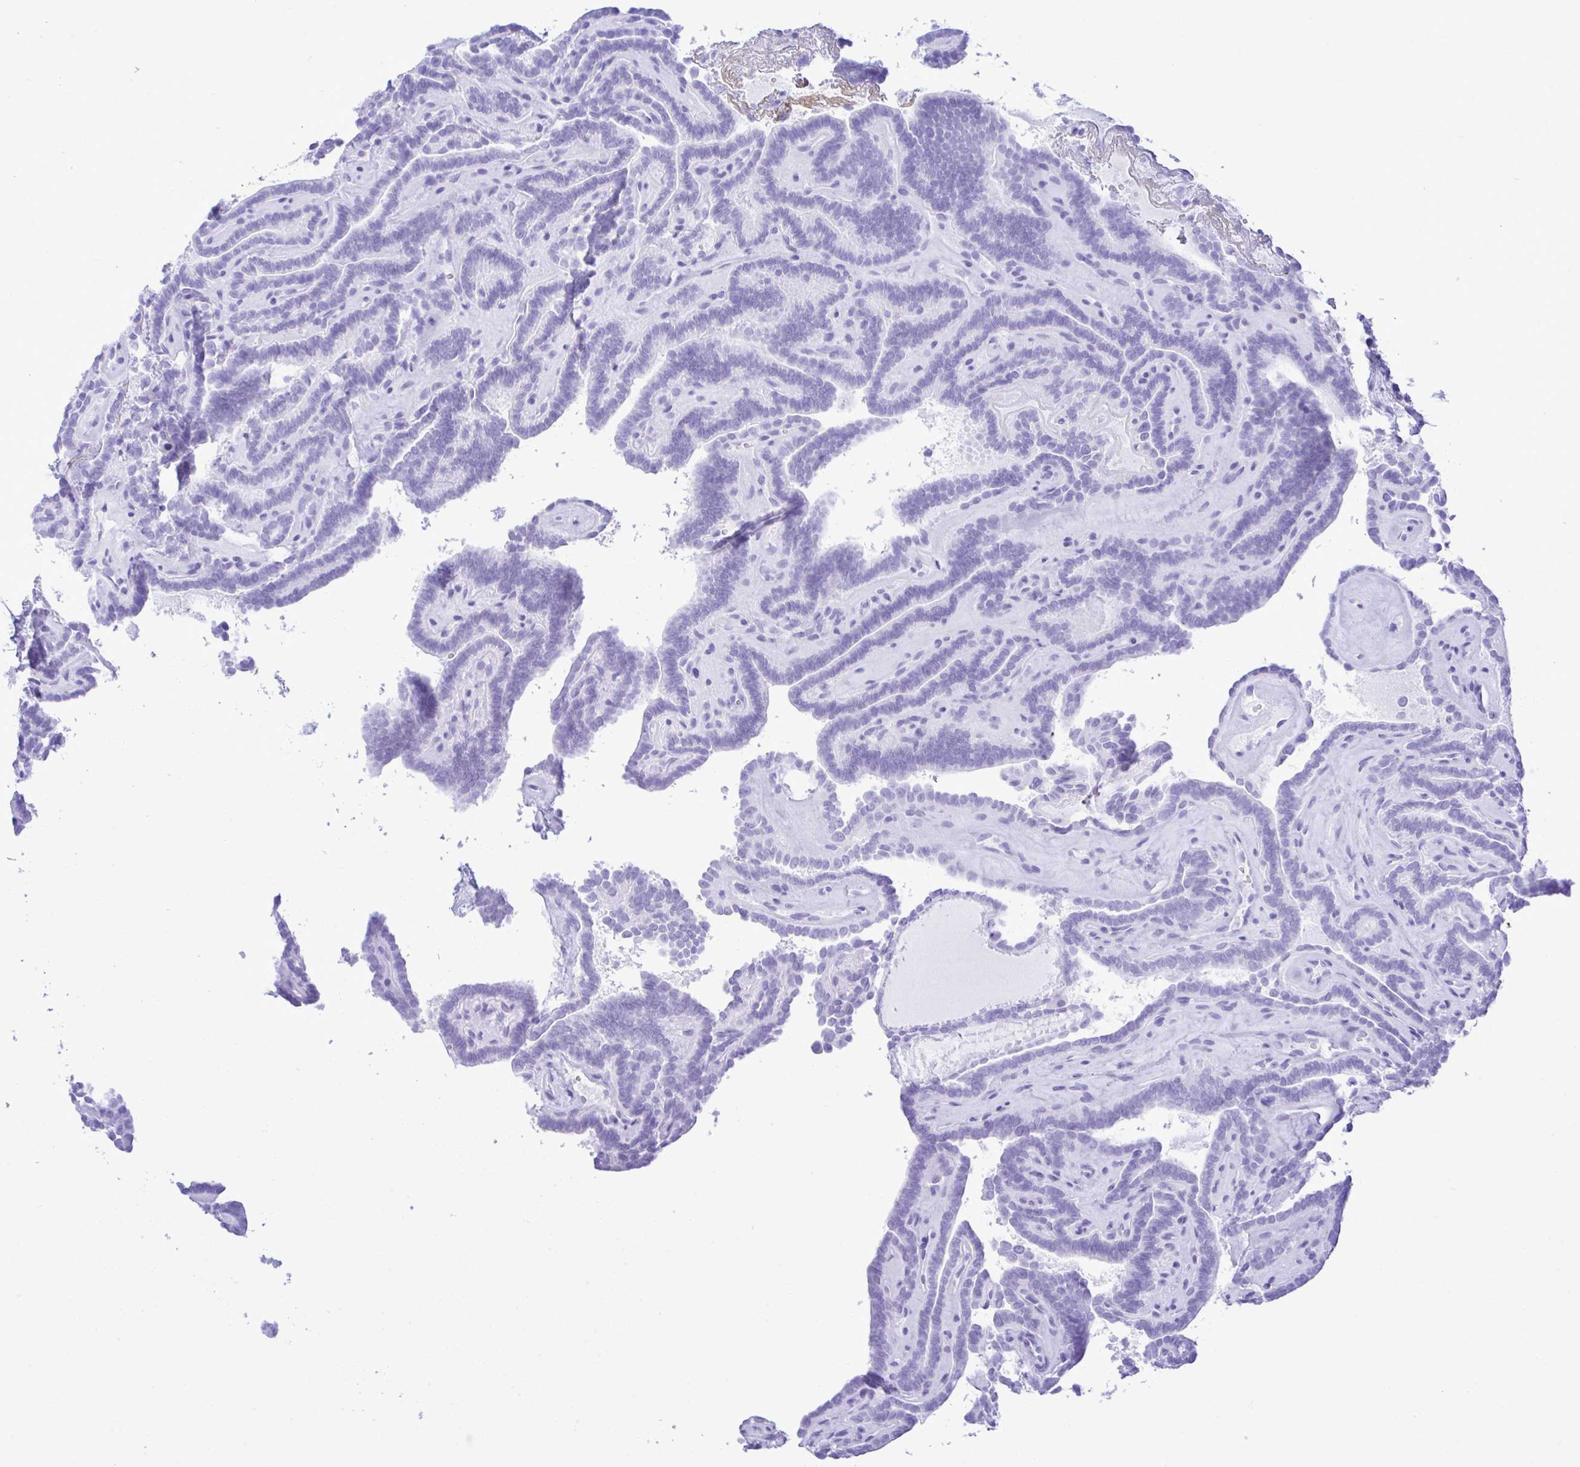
{"staining": {"intensity": "negative", "quantity": "none", "location": "none"}, "tissue": "thyroid cancer", "cell_type": "Tumor cells", "image_type": "cancer", "snomed": [{"axis": "morphology", "description": "Papillary adenocarcinoma, NOS"}, {"axis": "topography", "description": "Thyroid gland"}], "caption": "Immunohistochemical staining of human thyroid cancer (papillary adenocarcinoma) reveals no significant expression in tumor cells.", "gene": "SELENOV", "patient": {"sex": "female", "age": 21}}